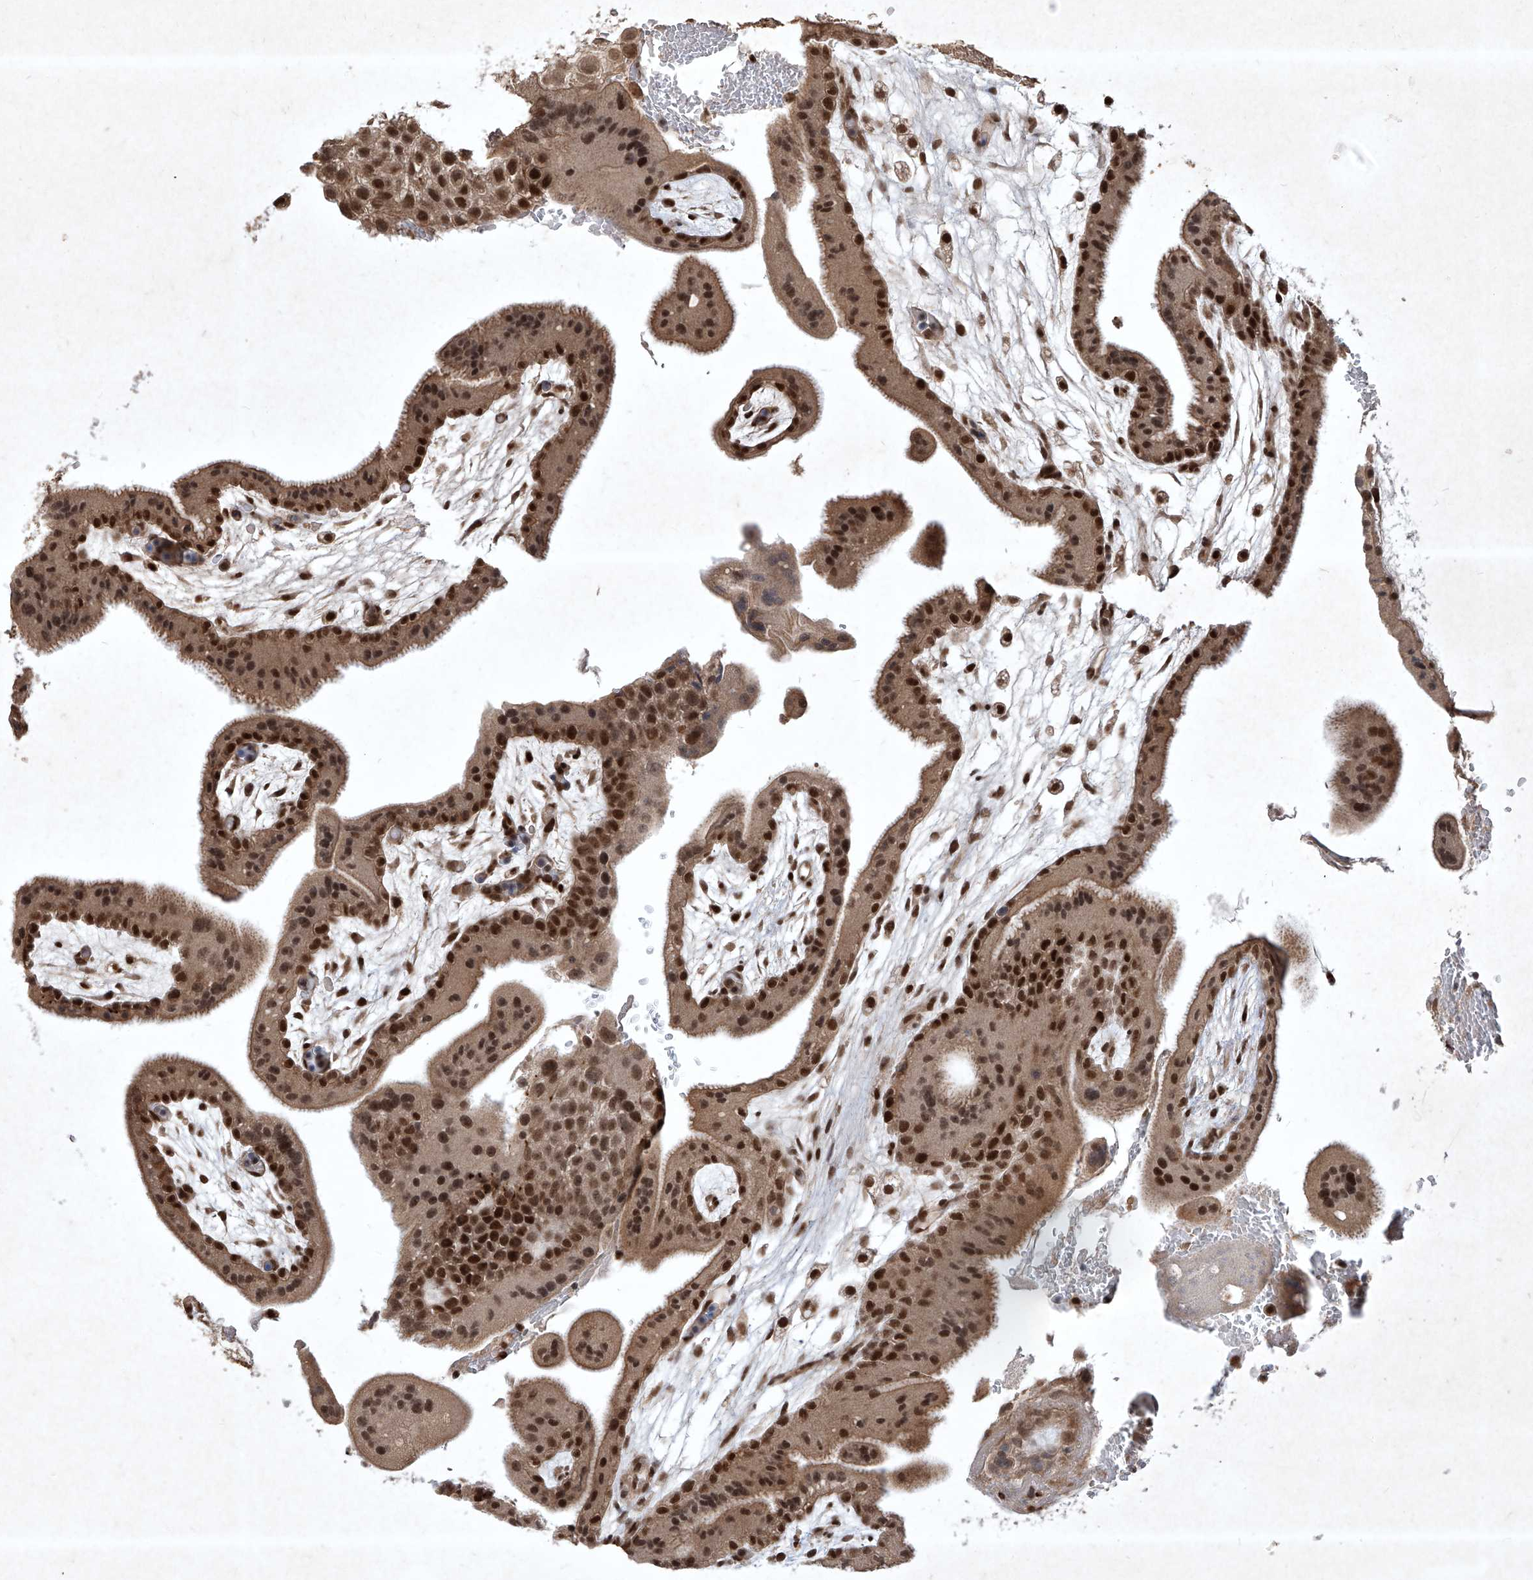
{"staining": {"intensity": "moderate", "quantity": "25%-75%", "location": "nuclear"}, "tissue": "placenta", "cell_type": "Decidual cells", "image_type": "normal", "snomed": [{"axis": "morphology", "description": "Normal tissue, NOS"}, {"axis": "topography", "description": "Placenta"}], "caption": "Placenta stained for a protein displays moderate nuclear positivity in decidual cells. The protein is stained brown, and the nuclei are stained in blue (DAB IHC with brightfield microscopy, high magnification).", "gene": "IRF2", "patient": {"sex": "female", "age": 35}}